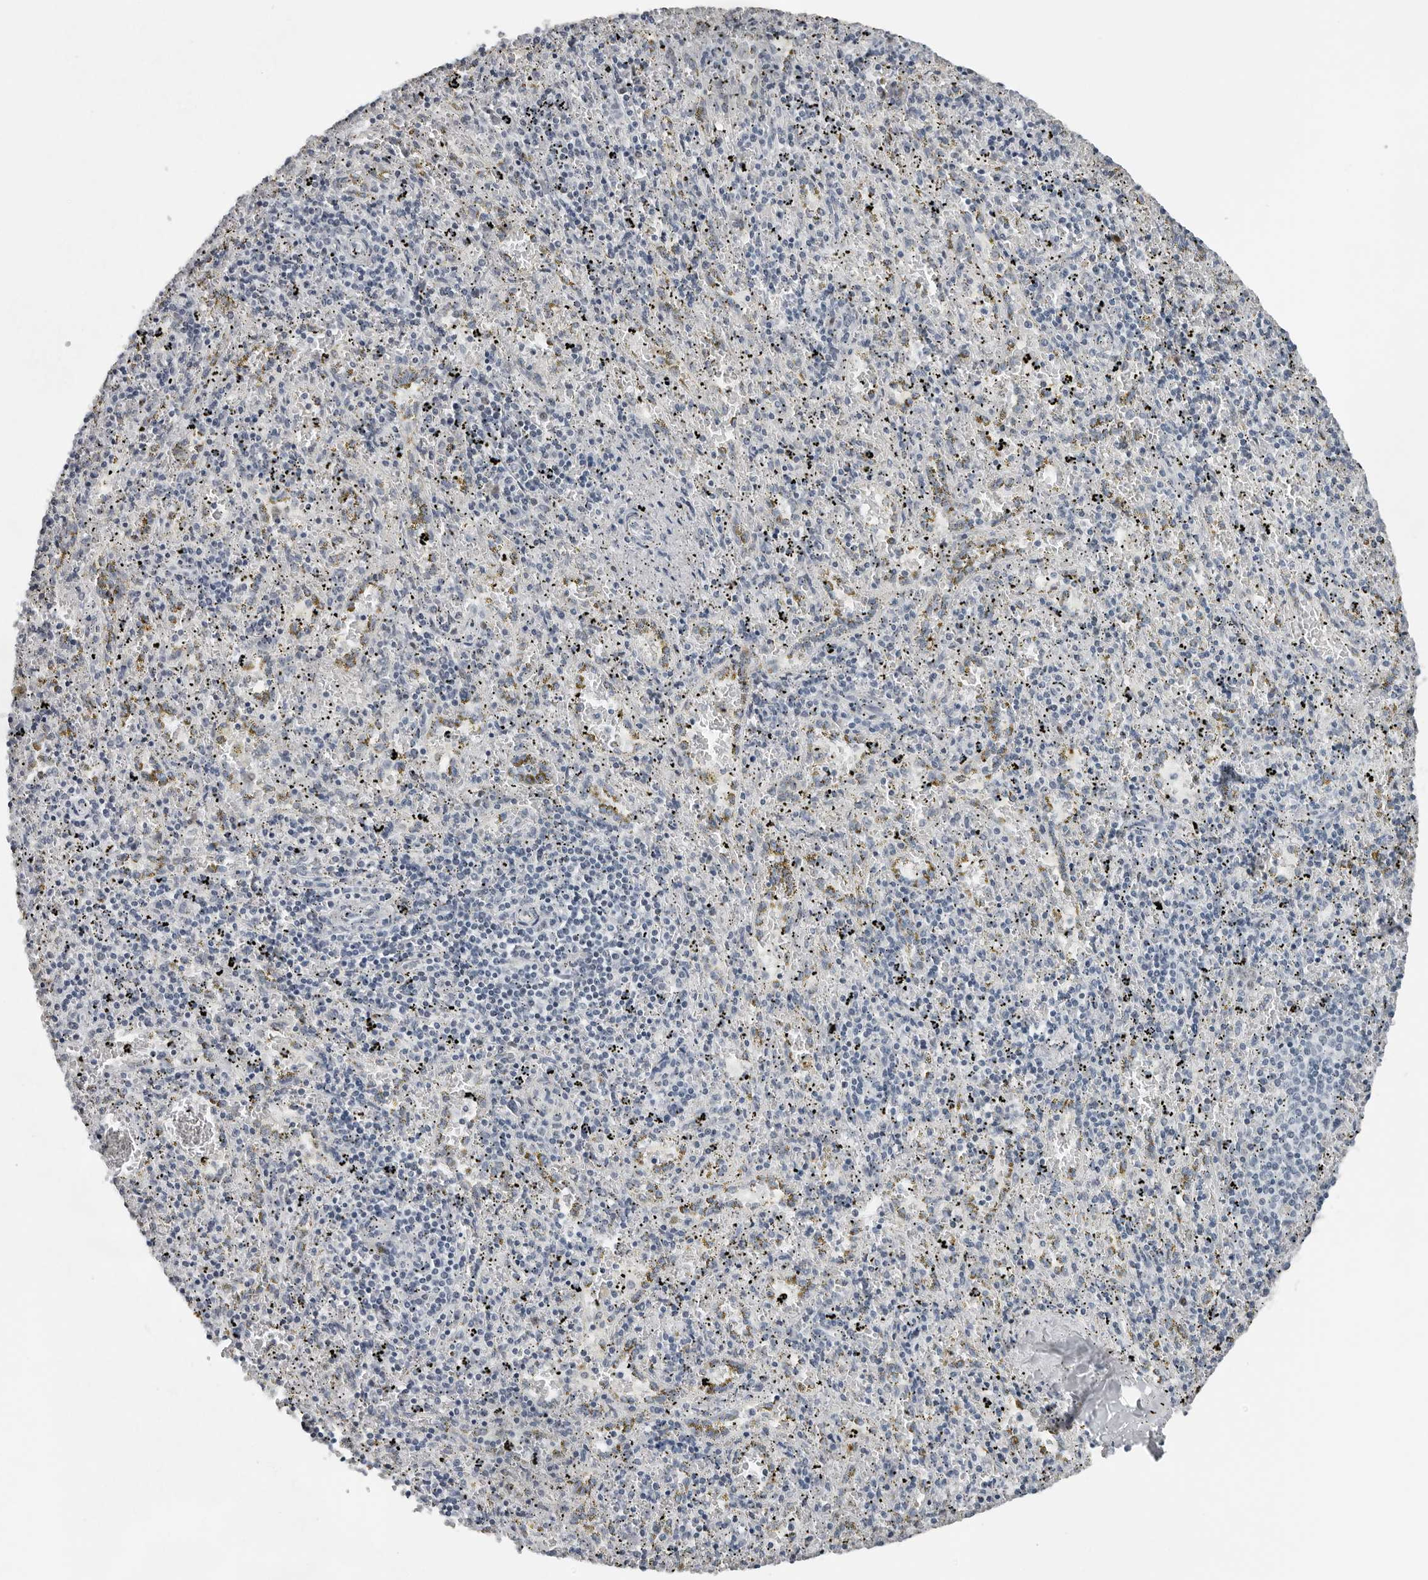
{"staining": {"intensity": "negative", "quantity": "none", "location": "none"}, "tissue": "spleen", "cell_type": "Cells in red pulp", "image_type": "normal", "snomed": [{"axis": "morphology", "description": "Normal tissue, NOS"}, {"axis": "topography", "description": "Spleen"}], "caption": "This histopathology image is of normal spleen stained with immunohistochemistry (IHC) to label a protein in brown with the nuclei are counter-stained blue. There is no staining in cells in red pulp.", "gene": "PPP1R42", "patient": {"sex": "male", "age": 11}}